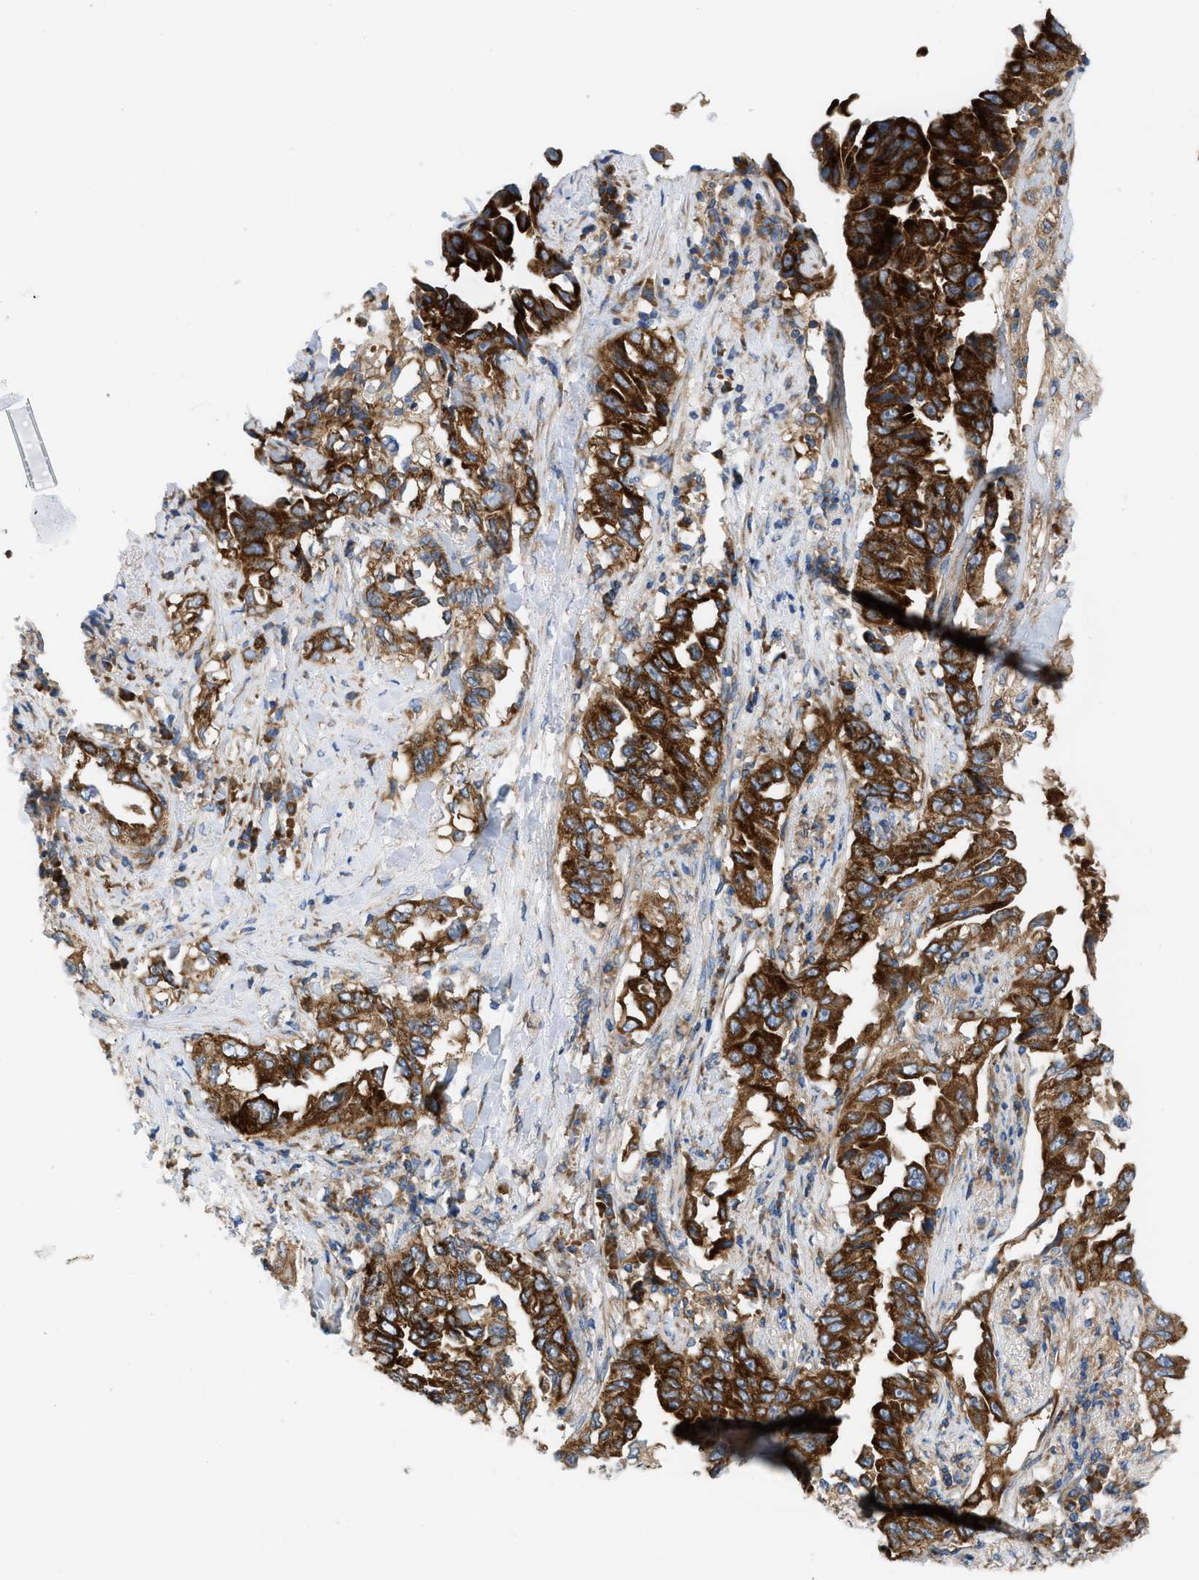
{"staining": {"intensity": "strong", "quantity": ">75%", "location": "cytoplasmic/membranous"}, "tissue": "lung cancer", "cell_type": "Tumor cells", "image_type": "cancer", "snomed": [{"axis": "morphology", "description": "Adenocarcinoma, NOS"}, {"axis": "topography", "description": "Lung"}], "caption": "Lung cancer (adenocarcinoma) stained with DAB immunohistochemistry exhibits high levels of strong cytoplasmic/membranous staining in approximately >75% of tumor cells.", "gene": "GPAT4", "patient": {"sex": "female", "age": 51}}